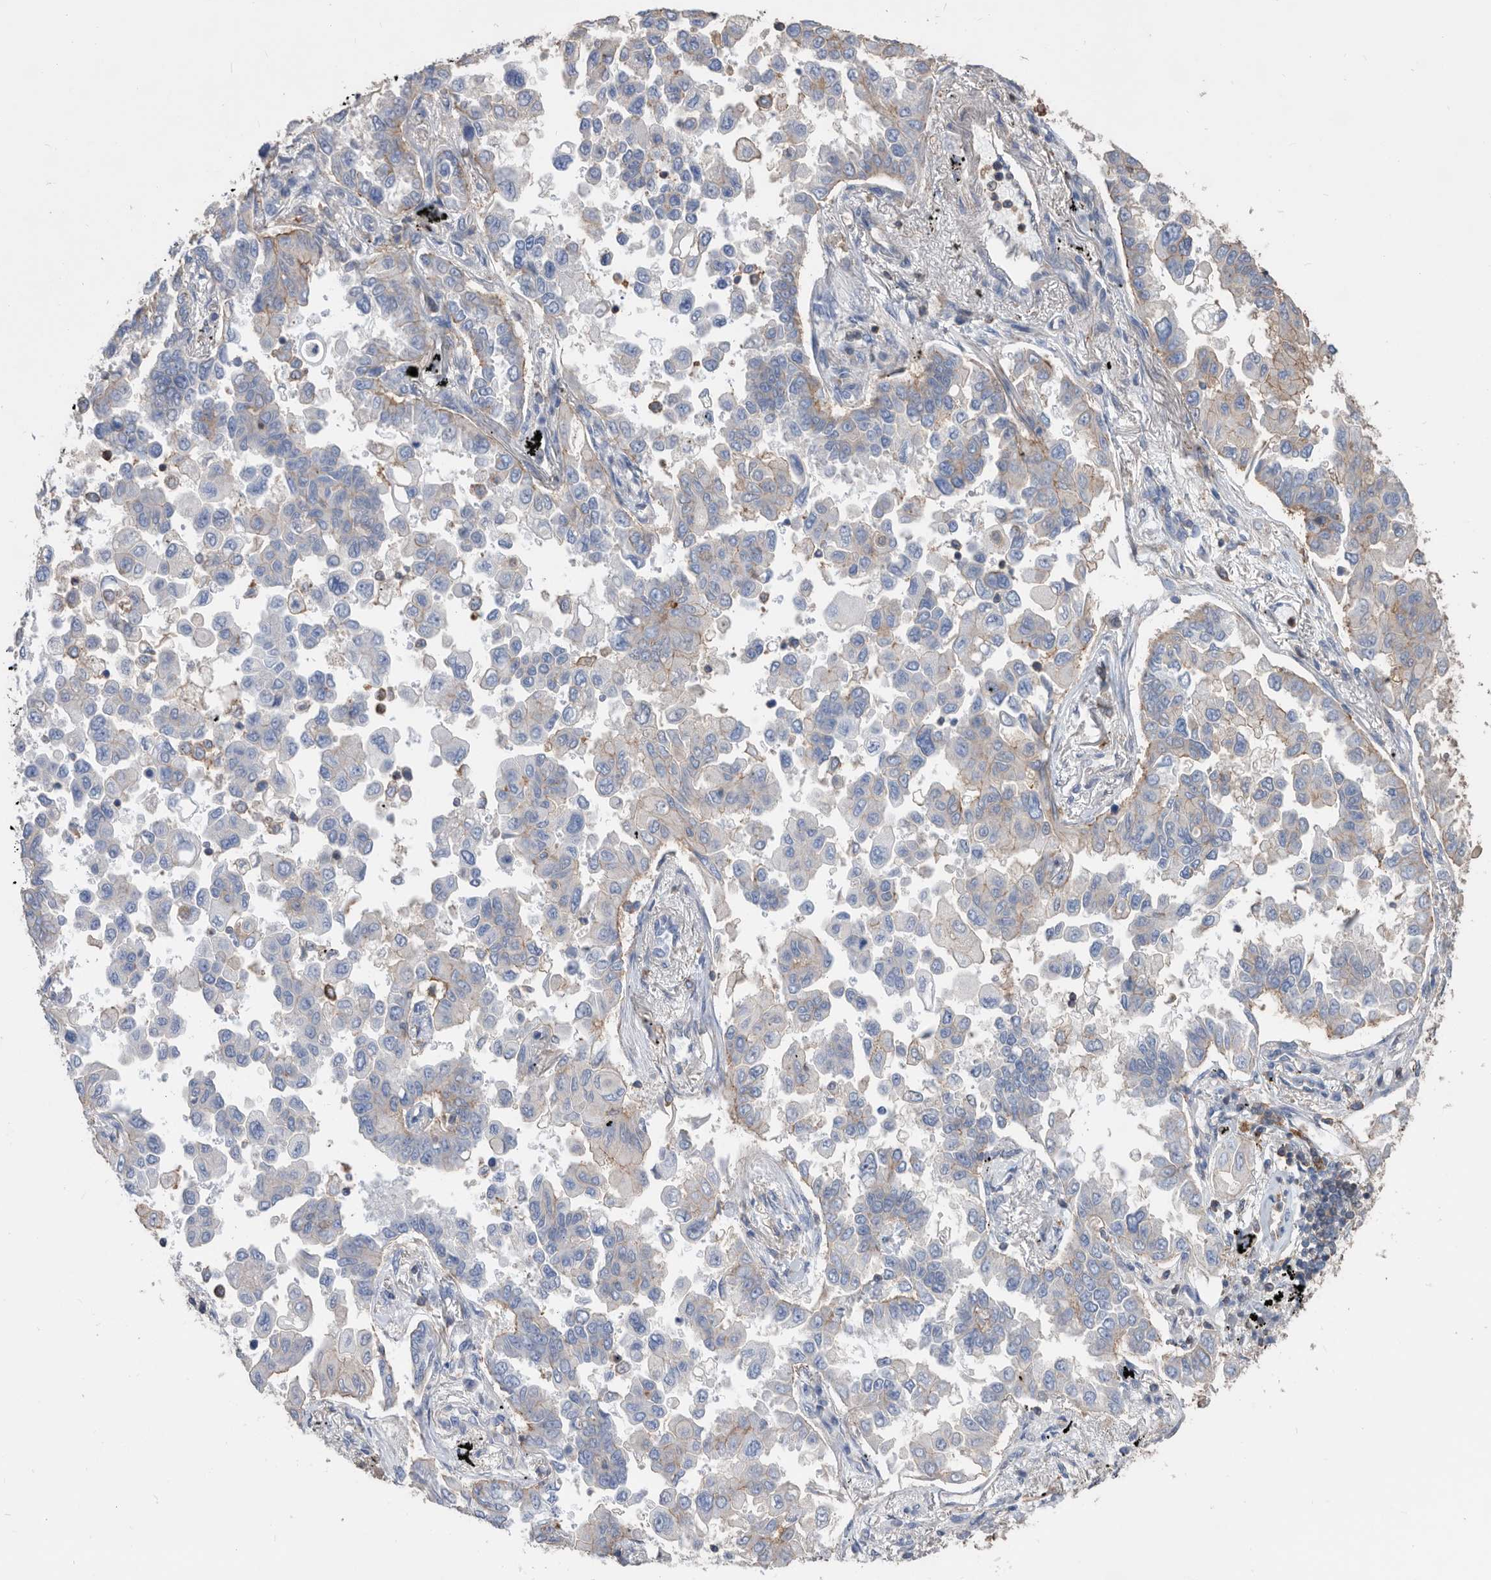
{"staining": {"intensity": "weak", "quantity": "<25%", "location": "cytoplasmic/membranous"}, "tissue": "lung cancer", "cell_type": "Tumor cells", "image_type": "cancer", "snomed": [{"axis": "morphology", "description": "Adenocarcinoma, NOS"}, {"axis": "topography", "description": "Lung"}], "caption": "An IHC histopathology image of lung cancer (adenocarcinoma) is shown. There is no staining in tumor cells of lung cancer (adenocarcinoma).", "gene": "MS4A4A", "patient": {"sex": "female", "age": 67}}